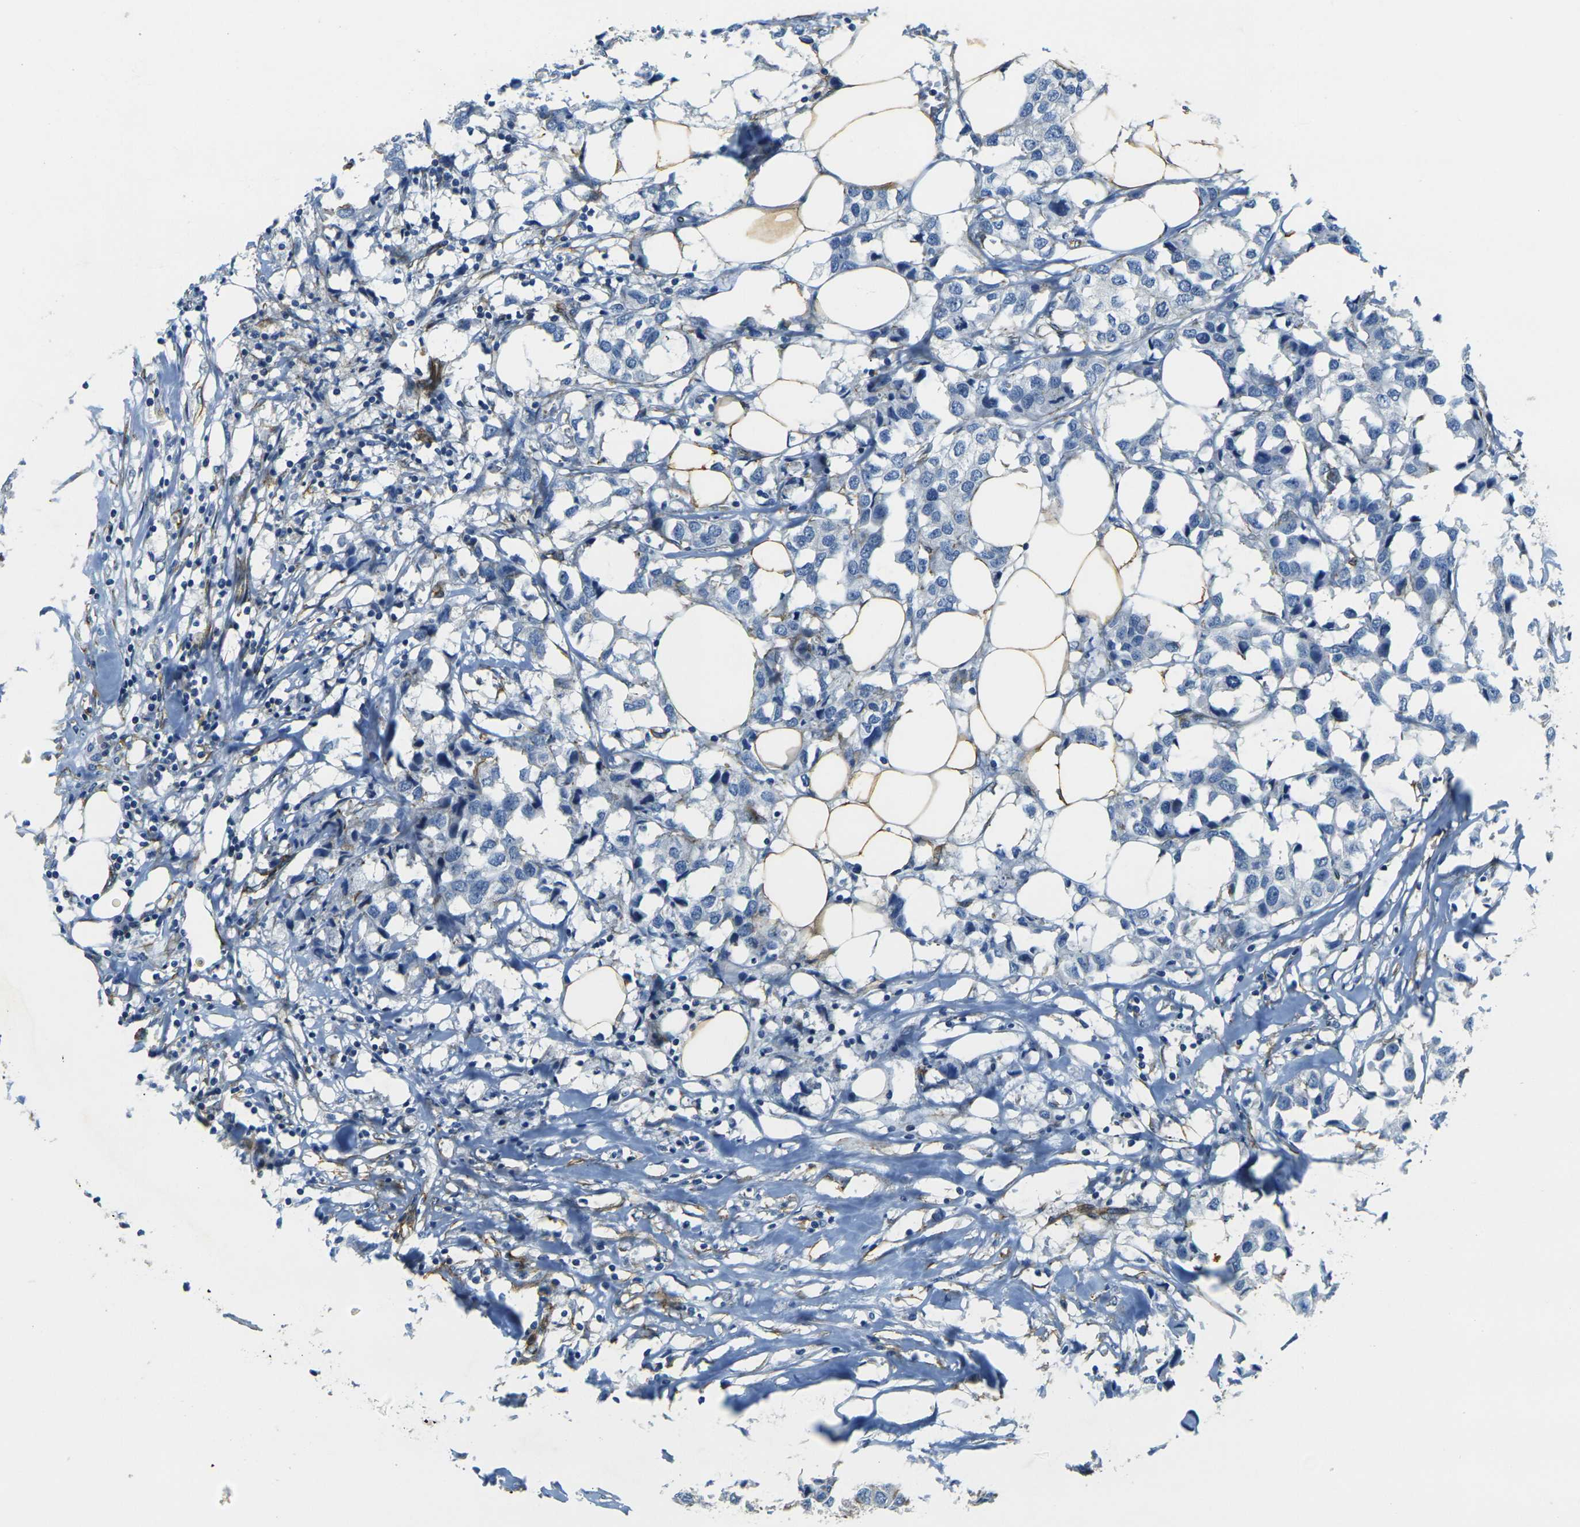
{"staining": {"intensity": "negative", "quantity": "none", "location": "none"}, "tissue": "breast cancer", "cell_type": "Tumor cells", "image_type": "cancer", "snomed": [{"axis": "morphology", "description": "Duct carcinoma"}, {"axis": "topography", "description": "Breast"}], "caption": "Immunohistochemistry (IHC) of human breast infiltrating ductal carcinoma reveals no expression in tumor cells.", "gene": "EPHA7", "patient": {"sex": "female", "age": 80}}